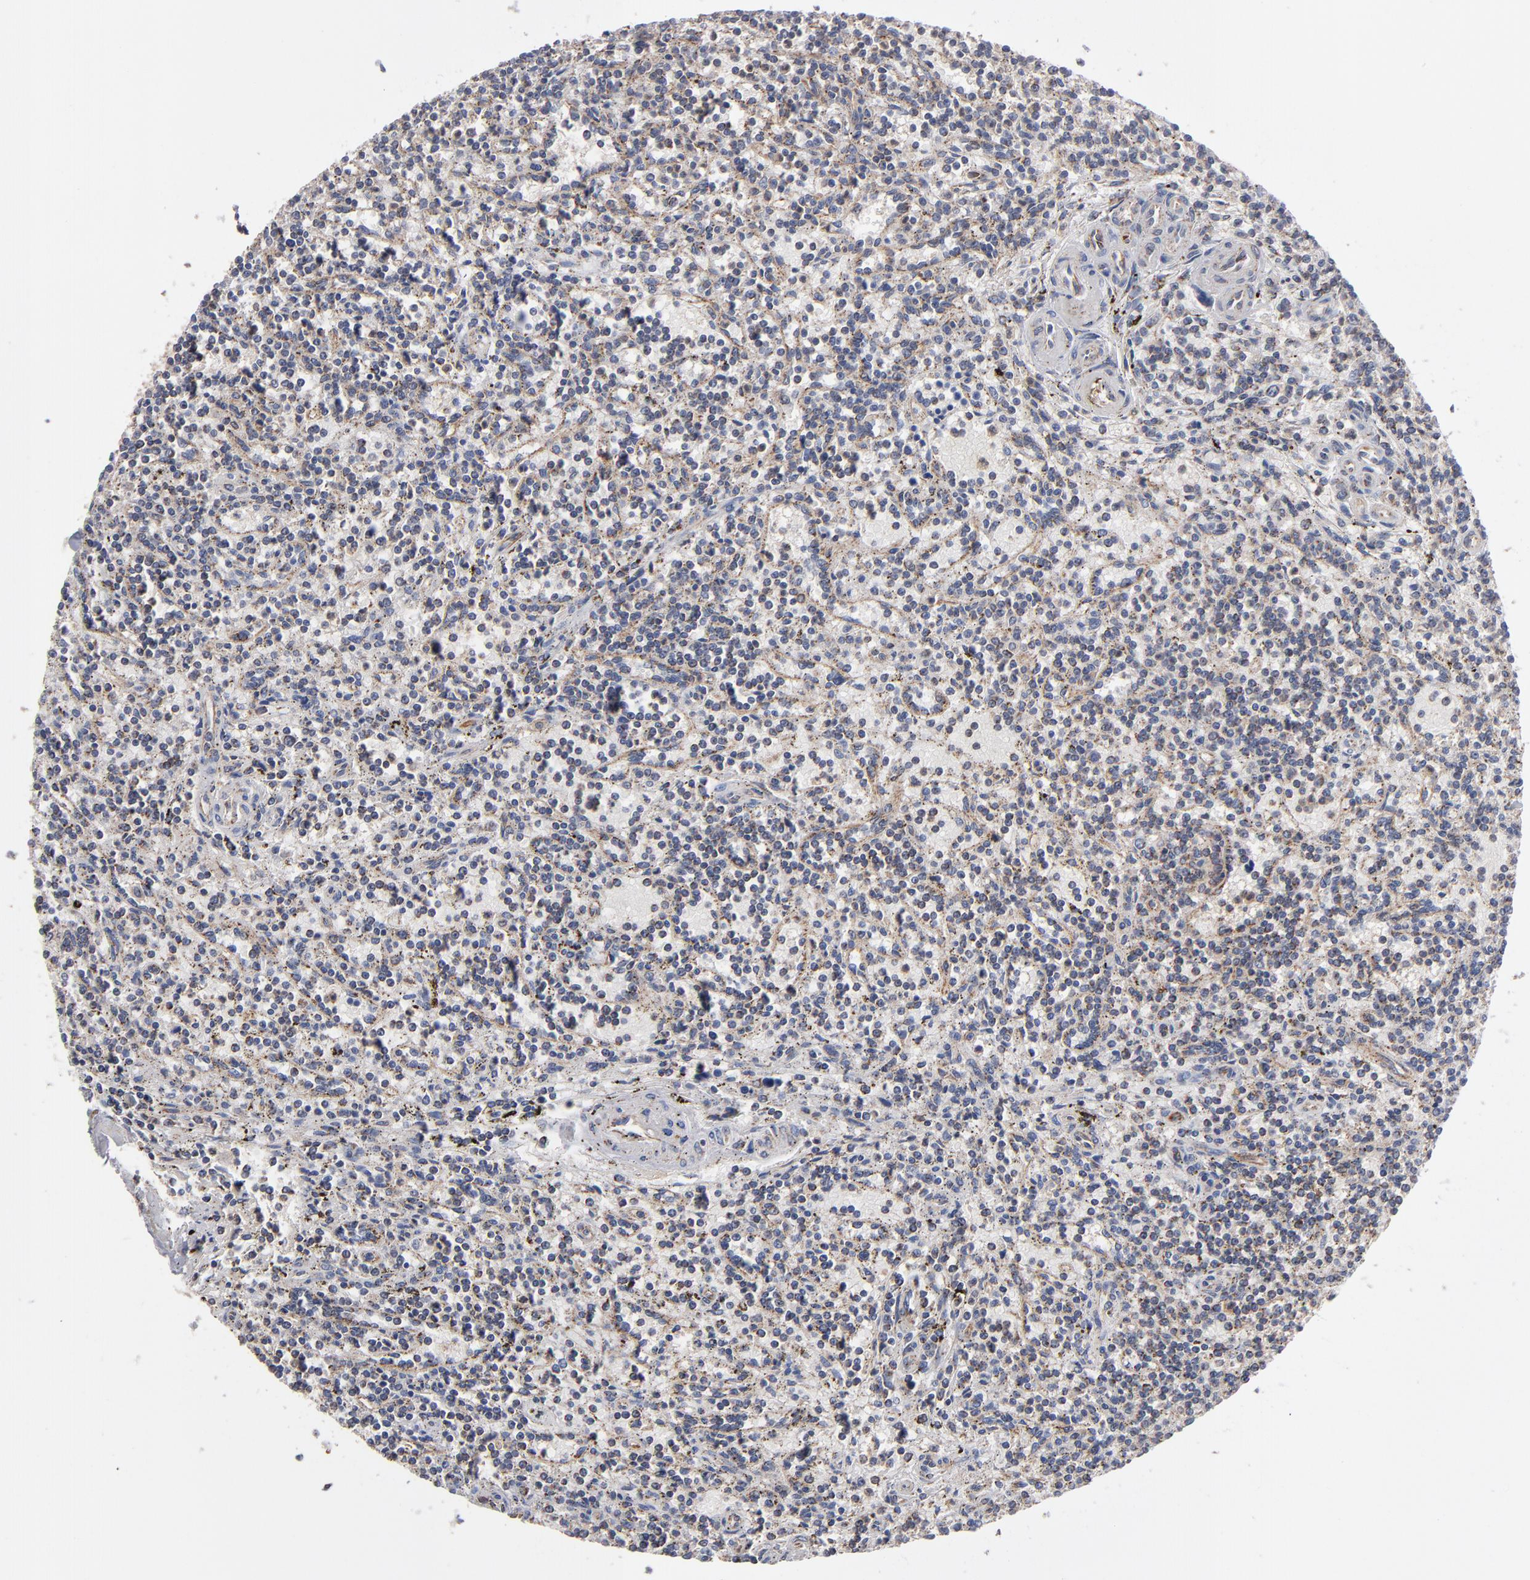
{"staining": {"intensity": "moderate", "quantity": "<25%", "location": "cytoplasmic/membranous"}, "tissue": "lymphoma", "cell_type": "Tumor cells", "image_type": "cancer", "snomed": [{"axis": "morphology", "description": "Malignant lymphoma, non-Hodgkin's type, Low grade"}, {"axis": "topography", "description": "Spleen"}], "caption": "Lymphoma stained with a brown dye shows moderate cytoplasmic/membranous positive expression in about <25% of tumor cells.", "gene": "MIPOL1", "patient": {"sex": "male", "age": 73}}